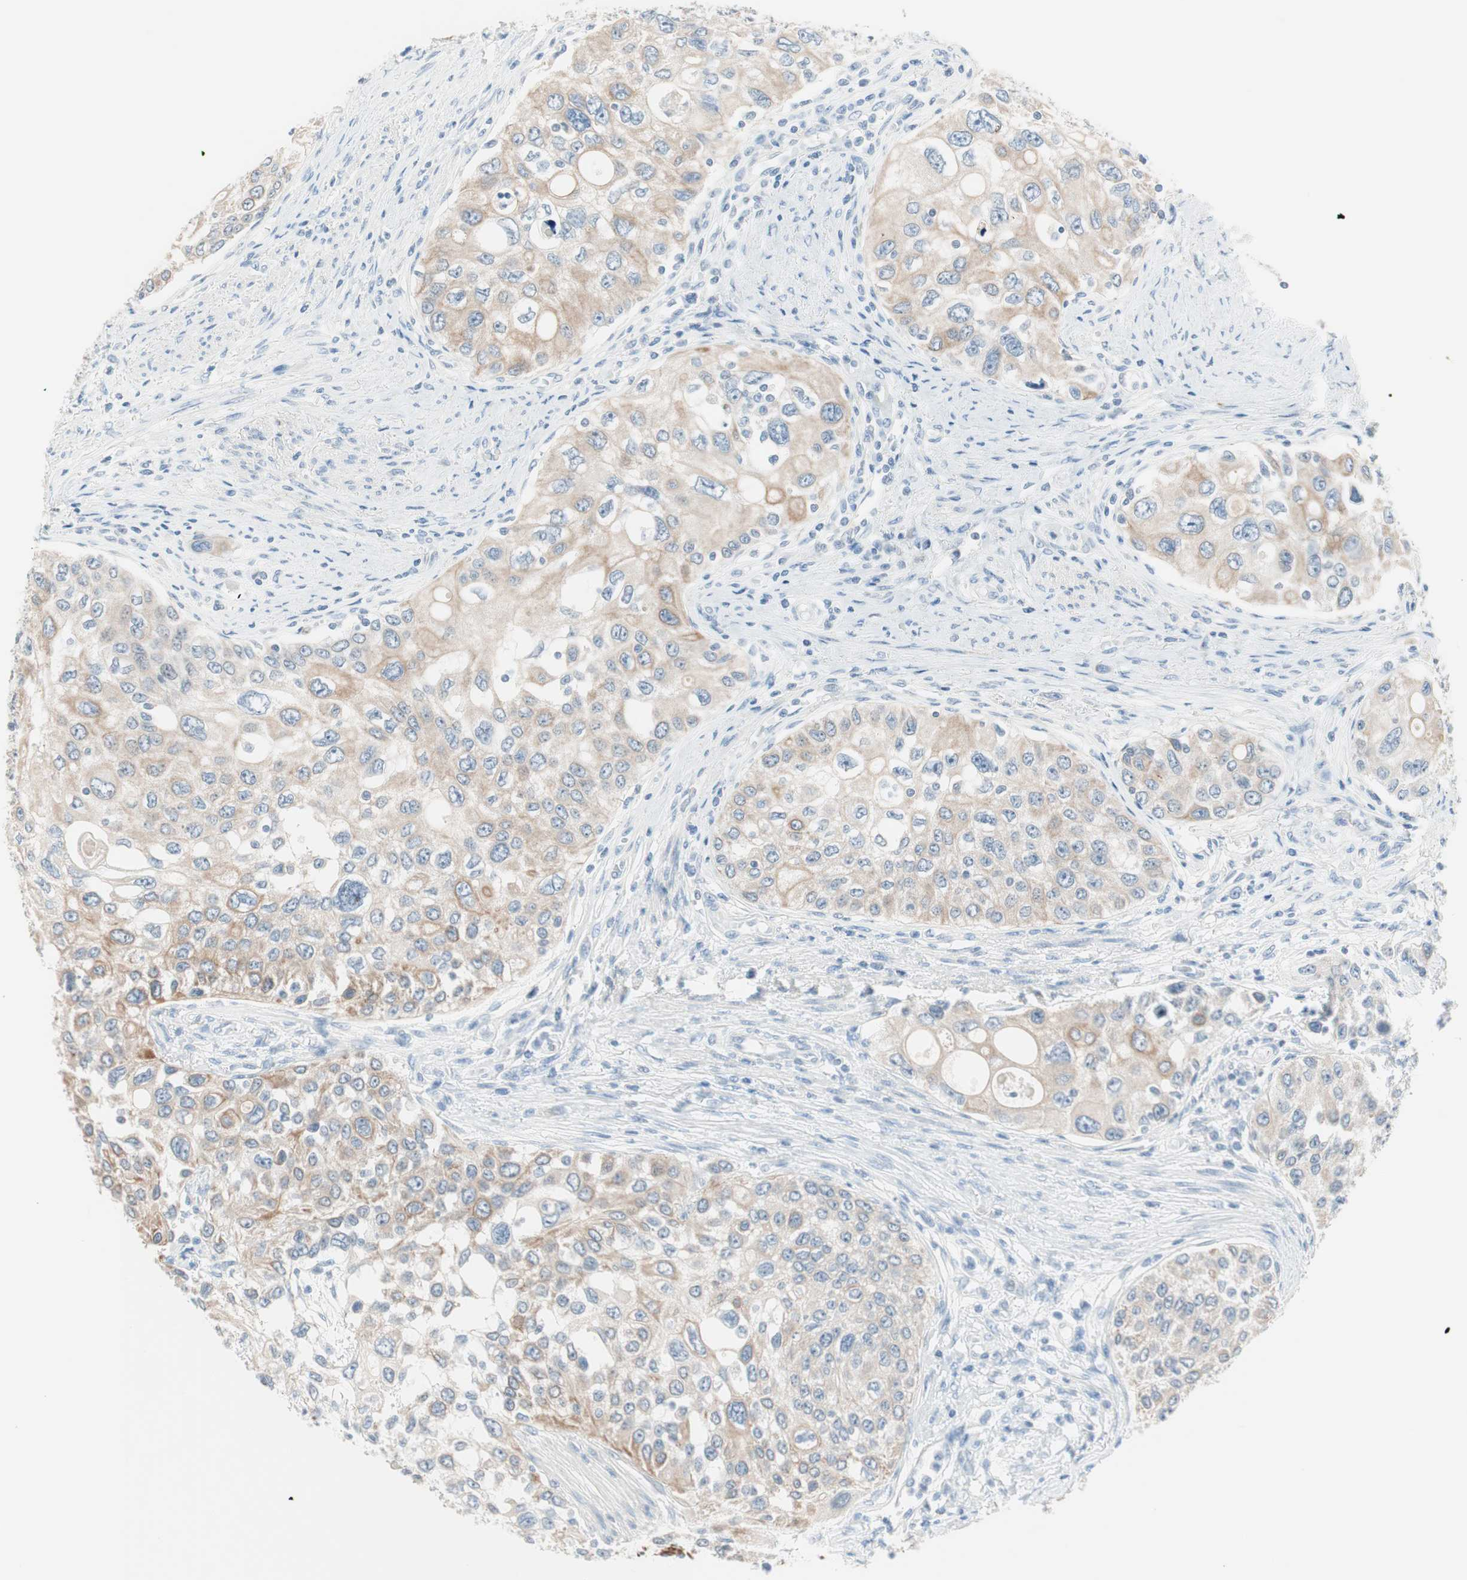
{"staining": {"intensity": "weak", "quantity": ">75%", "location": "cytoplasmic/membranous"}, "tissue": "urothelial cancer", "cell_type": "Tumor cells", "image_type": "cancer", "snomed": [{"axis": "morphology", "description": "Urothelial carcinoma, High grade"}, {"axis": "topography", "description": "Urinary bladder"}], "caption": "Immunohistochemistry of urothelial cancer exhibits low levels of weak cytoplasmic/membranous positivity in about >75% of tumor cells.", "gene": "GNAO1", "patient": {"sex": "female", "age": 56}}